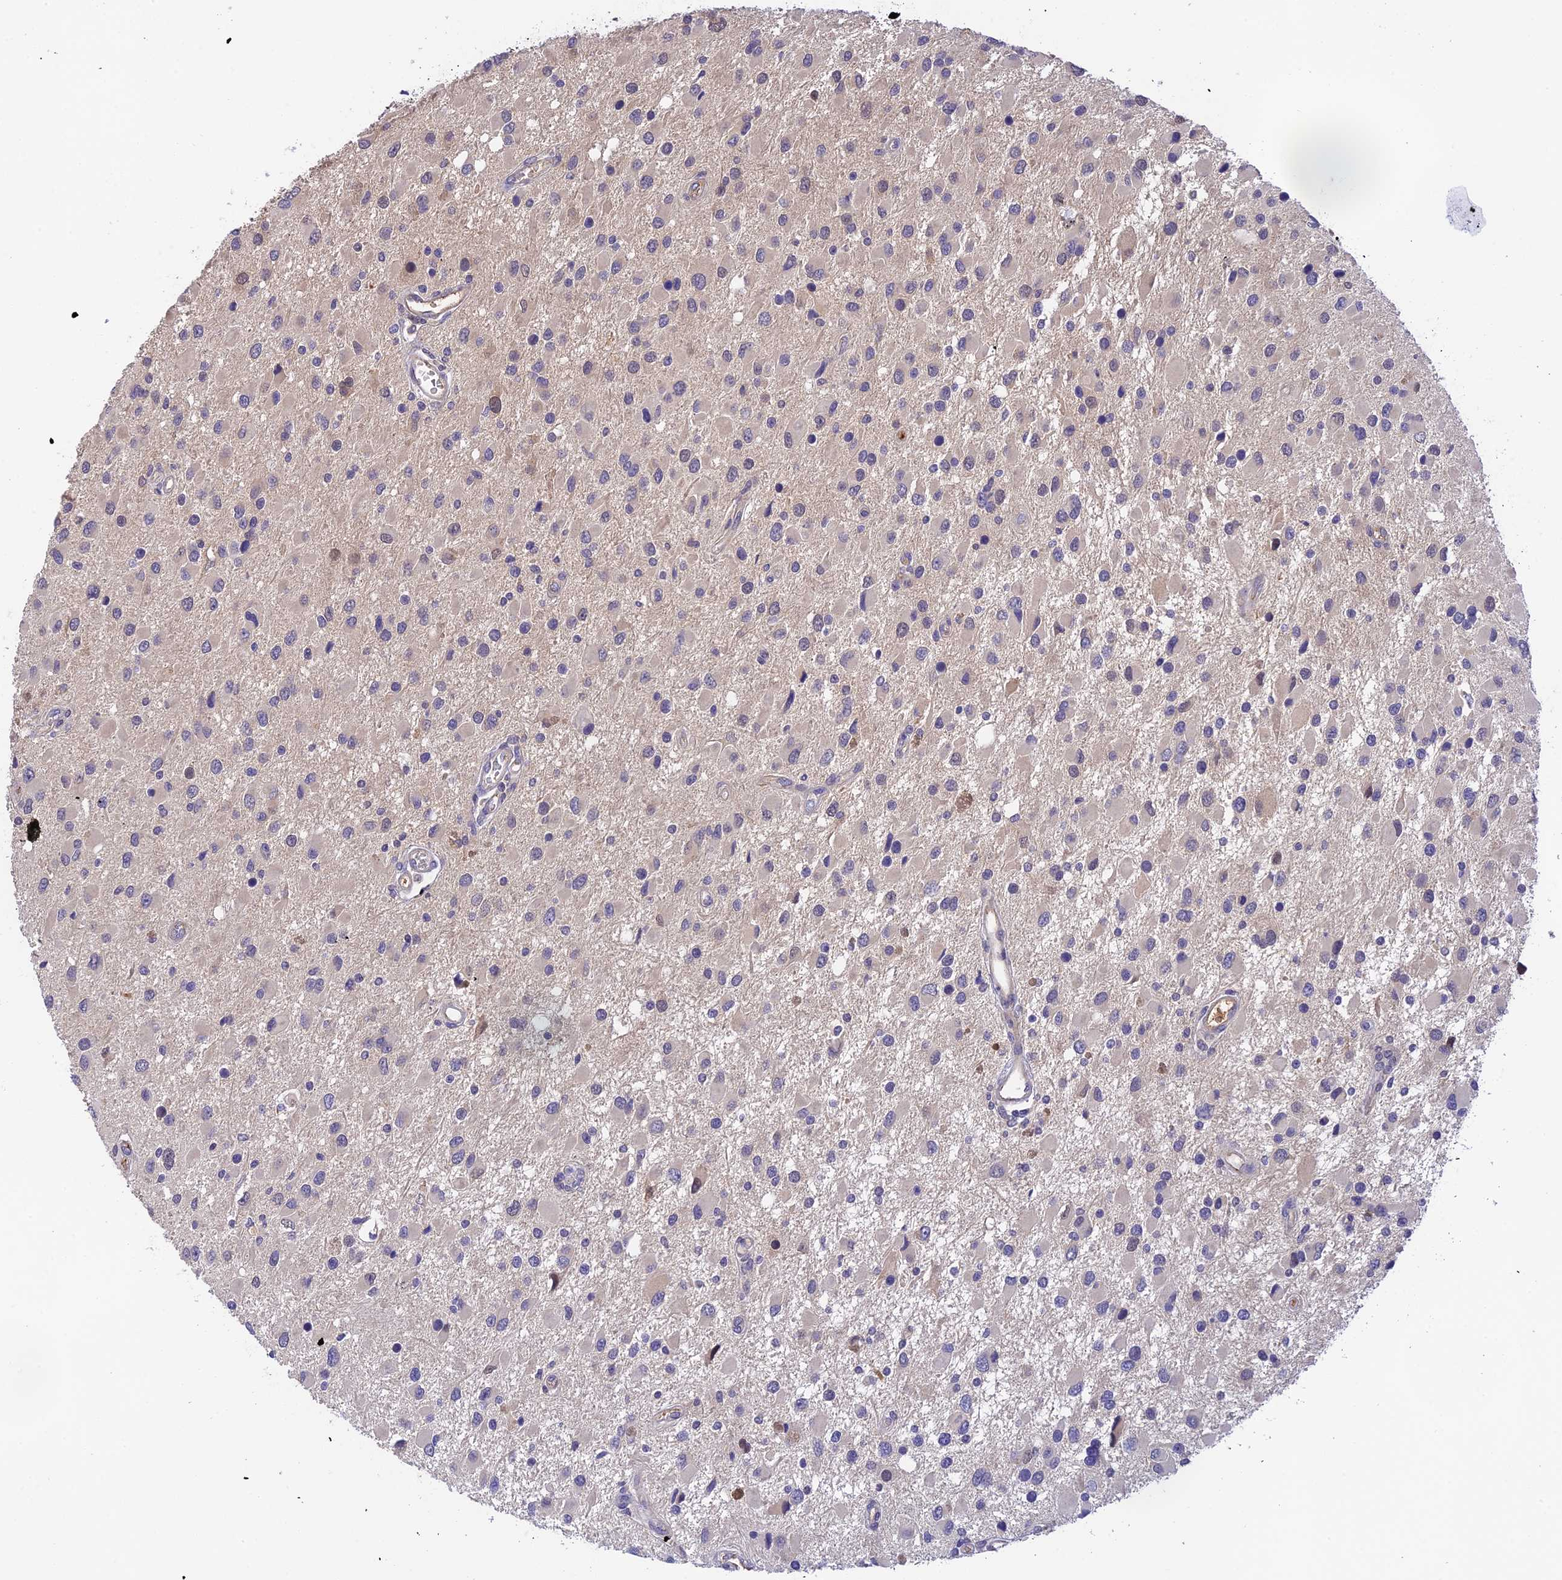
{"staining": {"intensity": "negative", "quantity": "none", "location": "none"}, "tissue": "glioma", "cell_type": "Tumor cells", "image_type": "cancer", "snomed": [{"axis": "morphology", "description": "Glioma, malignant, High grade"}, {"axis": "topography", "description": "Brain"}], "caption": "The micrograph shows no significant expression in tumor cells of glioma.", "gene": "HDHD2", "patient": {"sex": "male", "age": 53}}